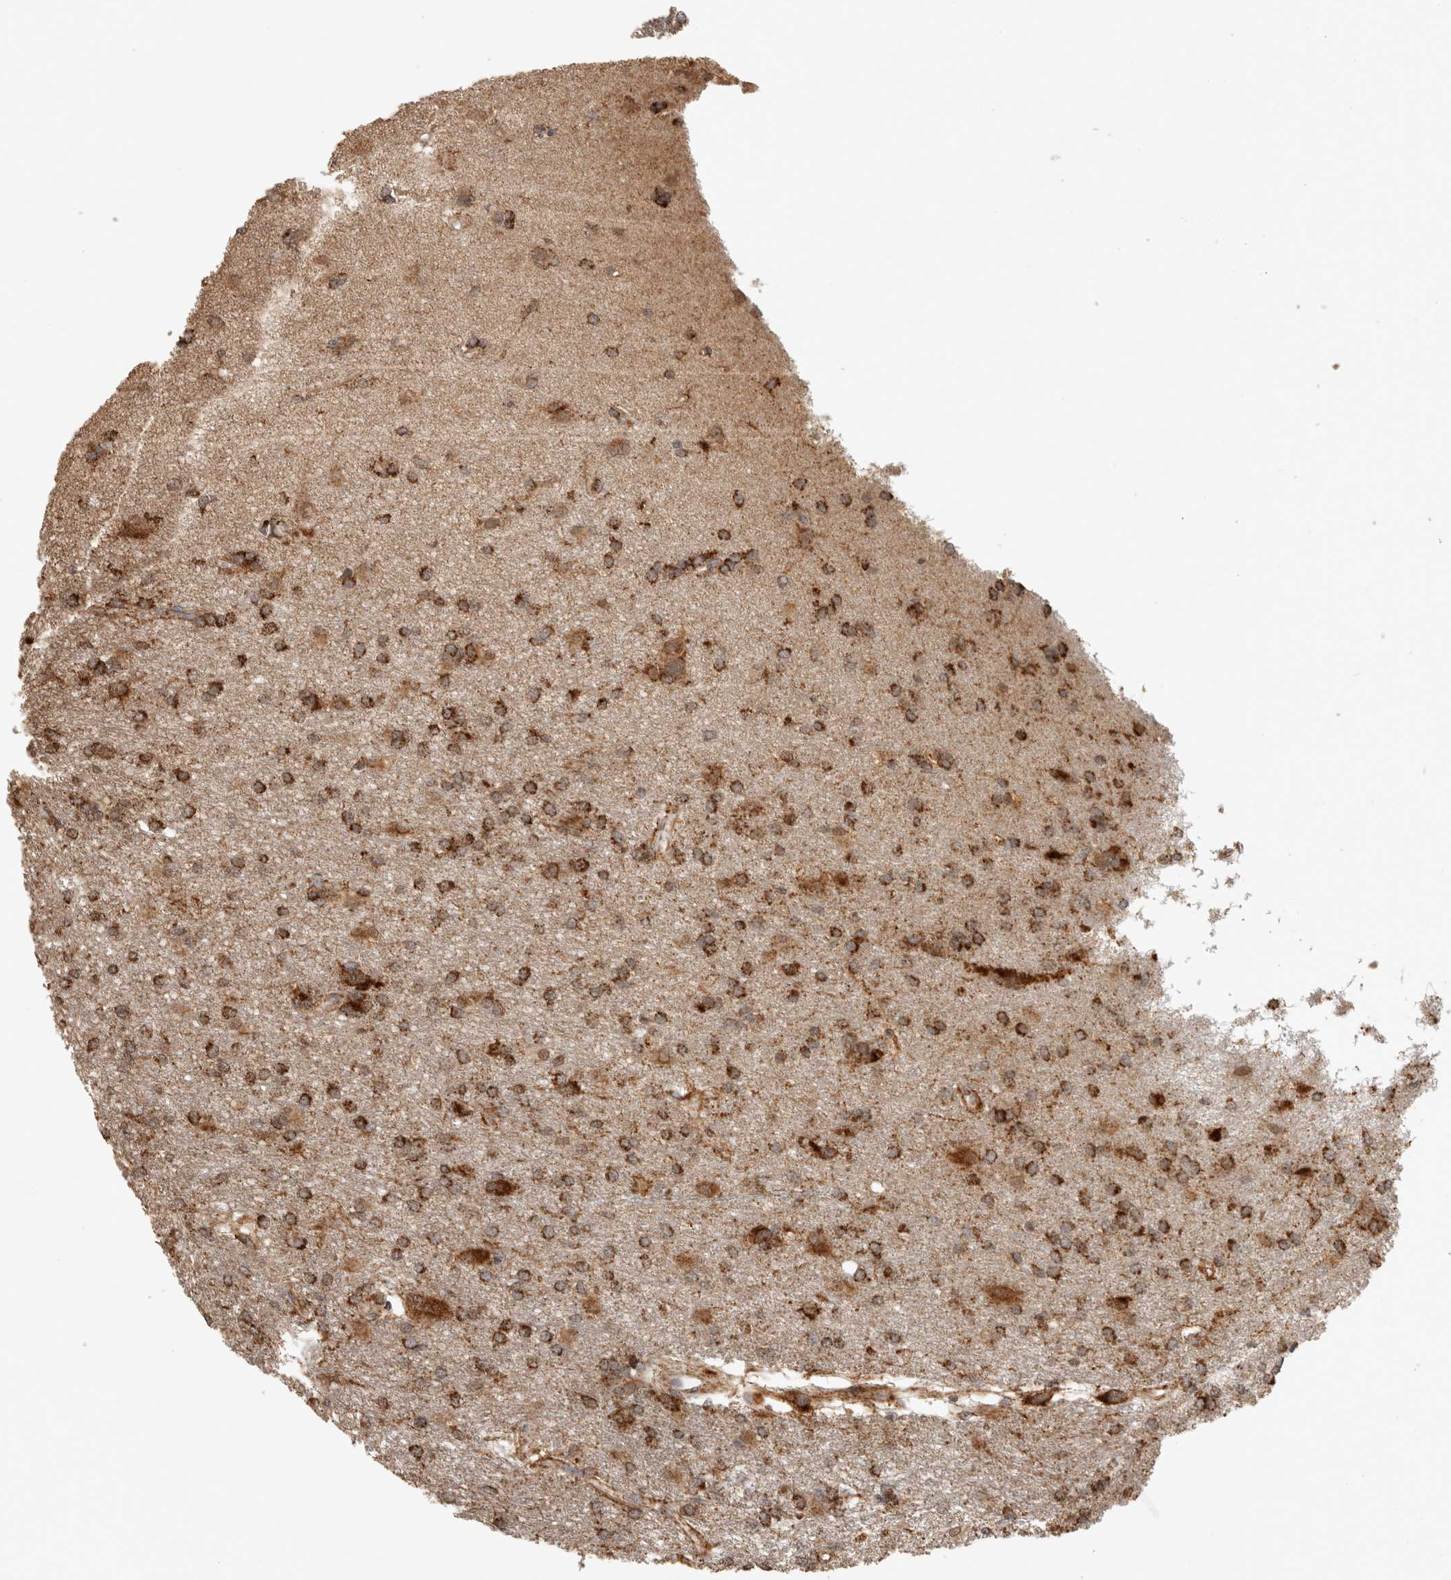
{"staining": {"intensity": "strong", "quantity": ">75%", "location": "cytoplasmic/membranous"}, "tissue": "glioma", "cell_type": "Tumor cells", "image_type": "cancer", "snomed": [{"axis": "morphology", "description": "Glioma, malignant, High grade"}, {"axis": "topography", "description": "Brain"}], "caption": "Tumor cells demonstrate high levels of strong cytoplasmic/membranous staining in about >75% of cells in malignant high-grade glioma.", "gene": "BNIP3L", "patient": {"sex": "female", "age": 59}}